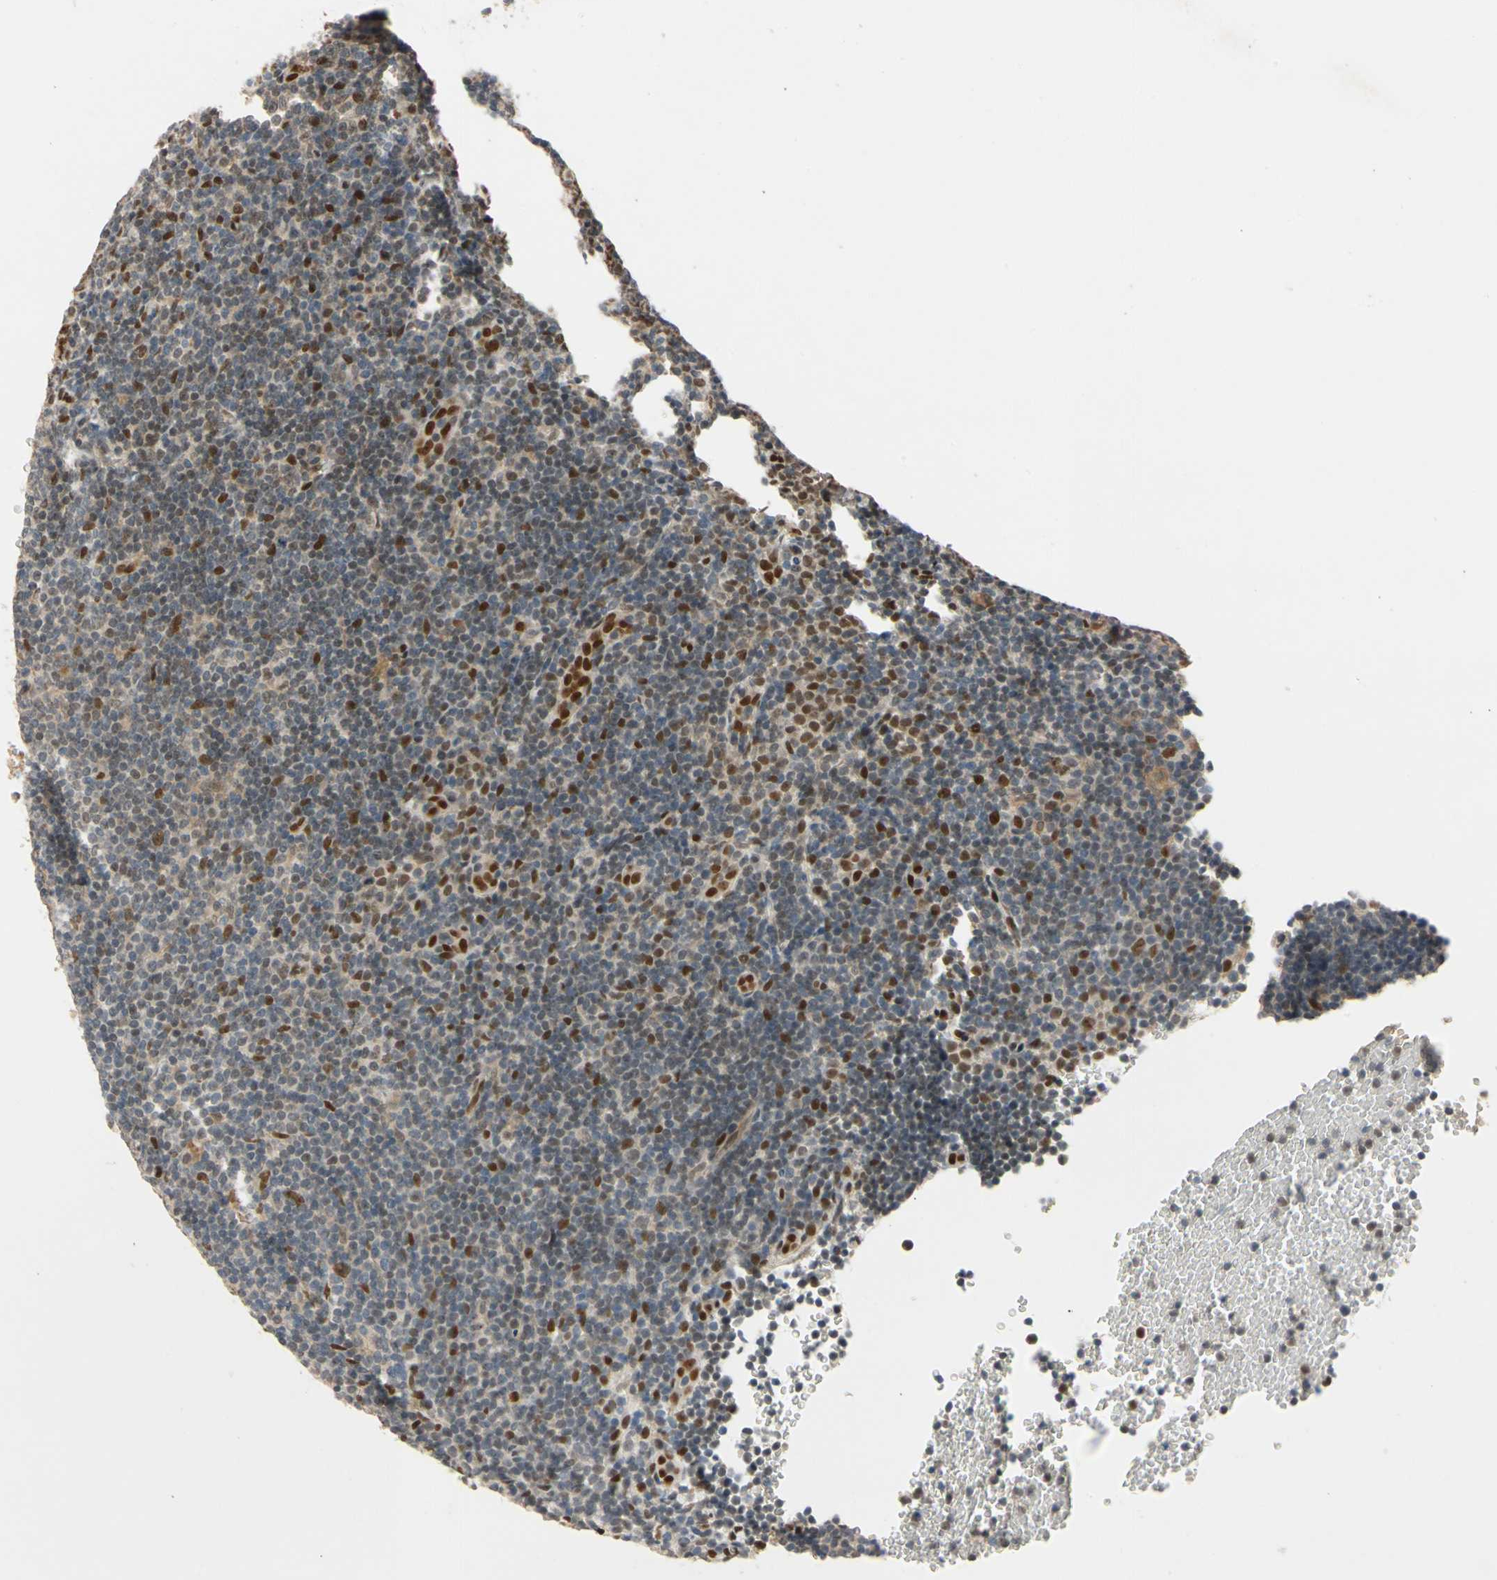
{"staining": {"intensity": "moderate", "quantity": ">75%", "location": "cytoplasmic/membranous"}, "tissue": "lymphoma", "cell_type": "Tumor cells", "image_type": "cancer", "snomed": [{"axis": "morphology", "description": "Hodgkin's disease, NOS"}, {"axis": "topography", "description": "Lymph node"}], "caption": "The image demonstrates a brown stain indicating the presence of a protein in the cytoplasmic/membranous of tumor cells in lymphoma.", "gene": "RIOX2", "patient": {"sex": "female", "age": 57}}